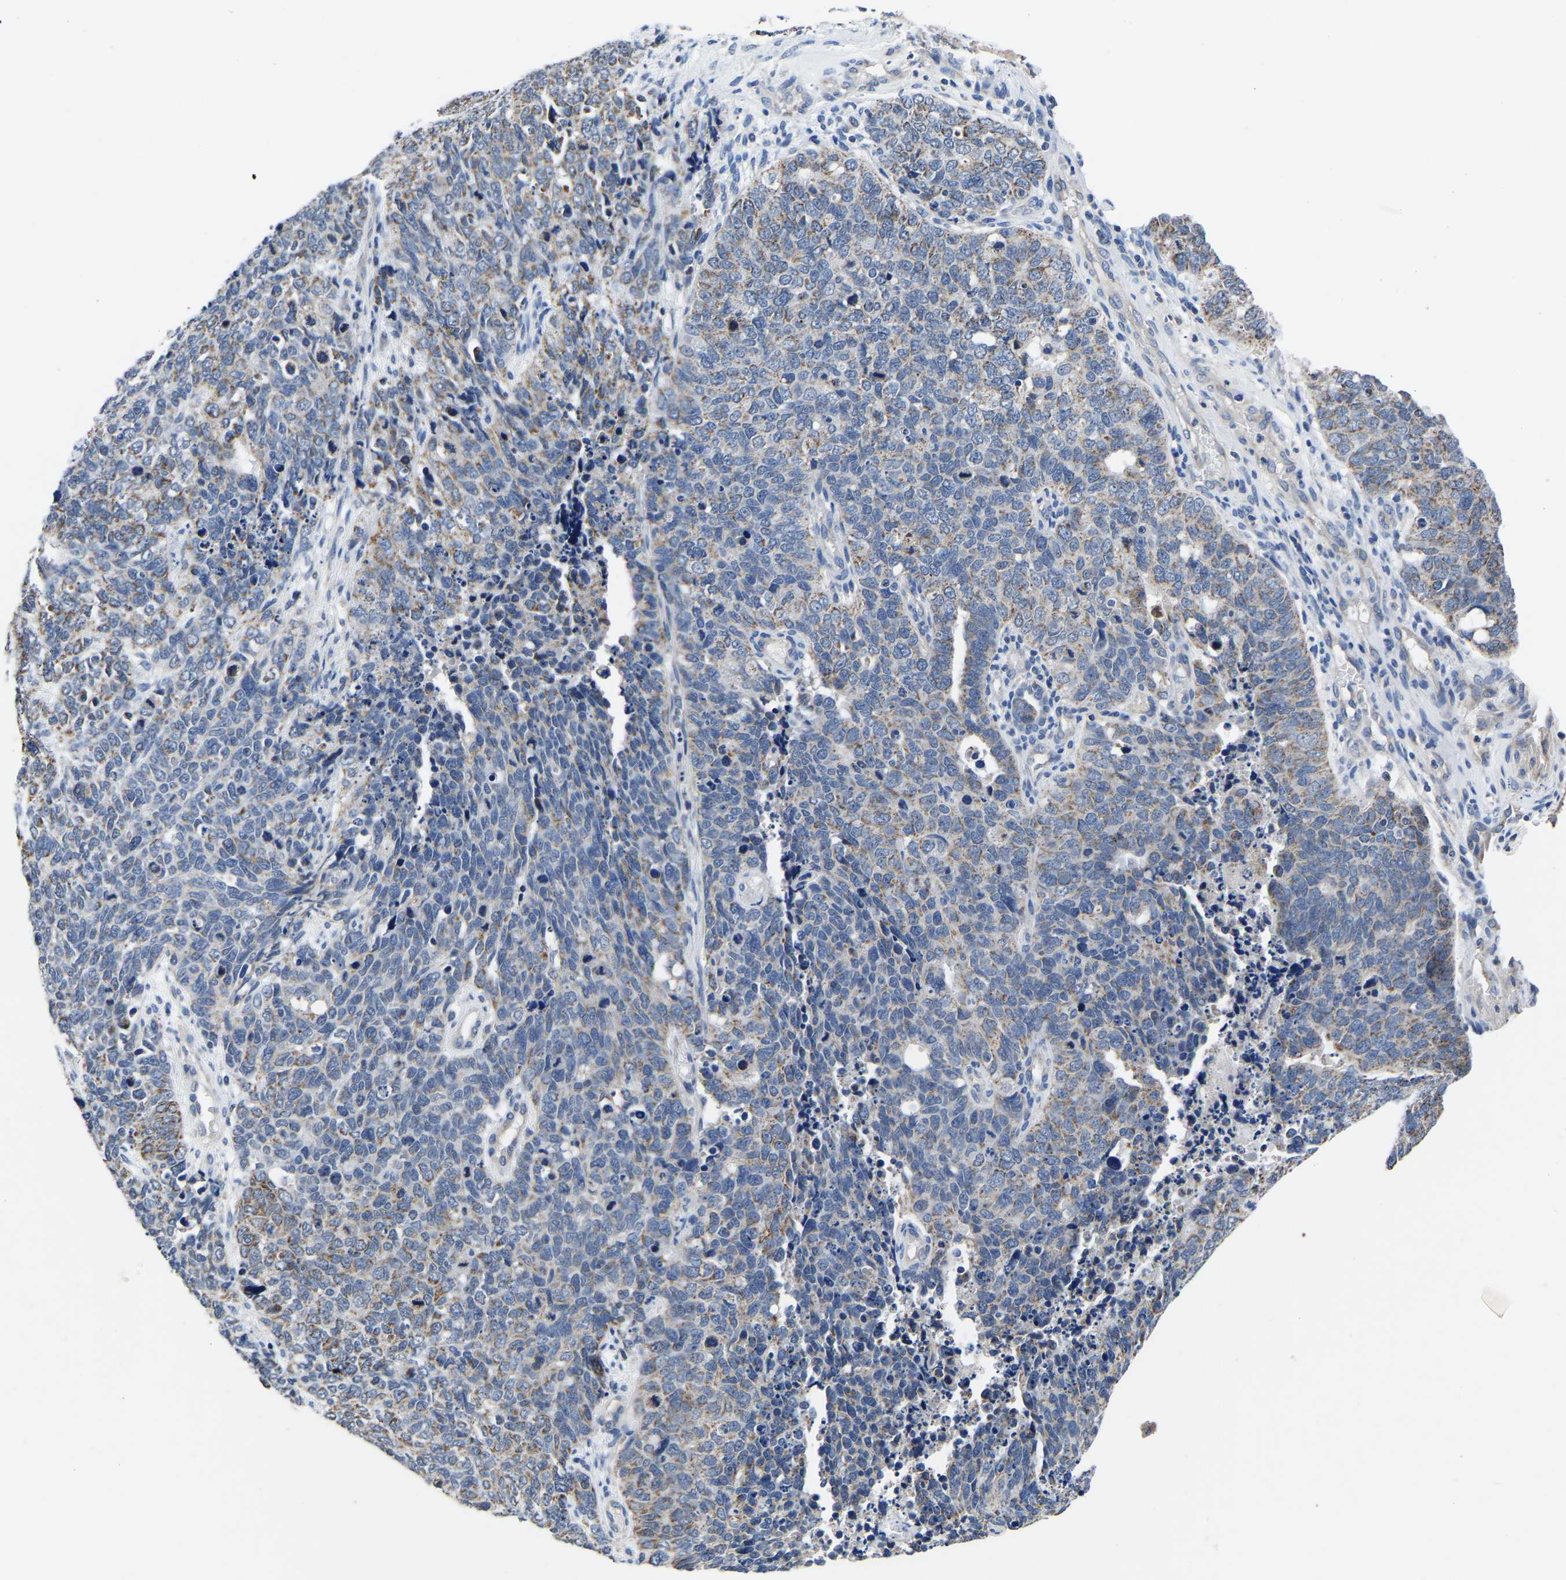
{"staining": {"intensity": "weak", "quantity": "25%-75%", "location": "cytoplasmic/membranous"}, "tissue": "cervical cancer", "cell_type": "Tumor cells", "image_type": "cancer", "snomed": [{"axis": "morphology", "description": "Squamous cell carcinoma, NOS"}, {"axis": "topography", "description": "Cervix"}], "caption": "This image exhibits IHC staining of squamous cell carcinoma (cervical), with low weak cytoplasmic/membranous expression in about 25%-75% of tumor cells.", "gene": "FGD5", "patient": {"sex": "female", "age": 63}}